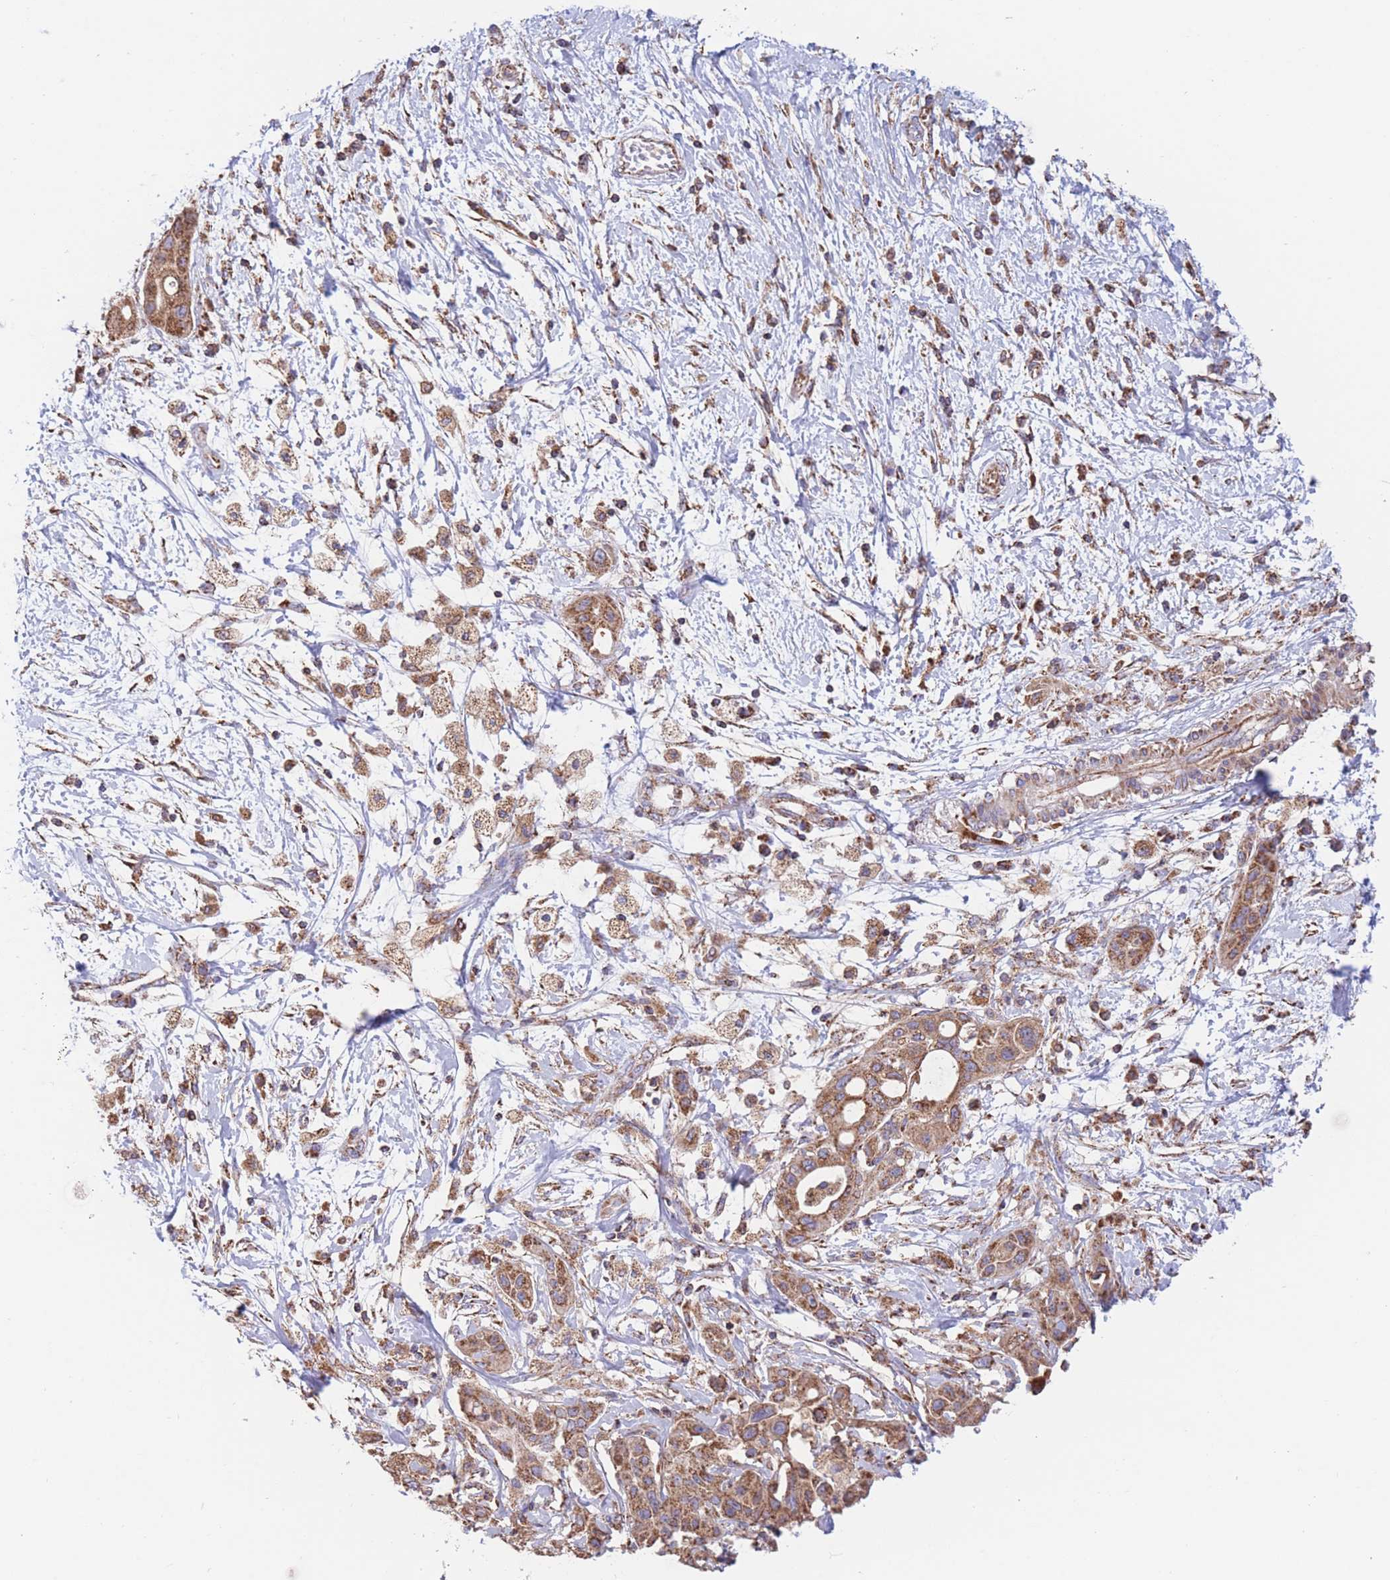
{"staining": {"intensity": "moderate", "quantity": ">75%", "location": "cytoplasmic/membranous"}, "tissue": "pancreatic cancer", "cell_type": "Tumor cells", "image_type": "cancer", "snomed": [{"axis": "morphology", "description": "Adenocarcinoma, NOS"}, {"axis": "topography", "description": "Pancreas"}], "caption": "Immunohistochemical staining of pancreatic cancer exhibits moderate cytoplasmic/membranous protein positivity in about >75% of tumor cells.", "gene": "FKBP8", "patient": {"sex": "male", "age": 68}}